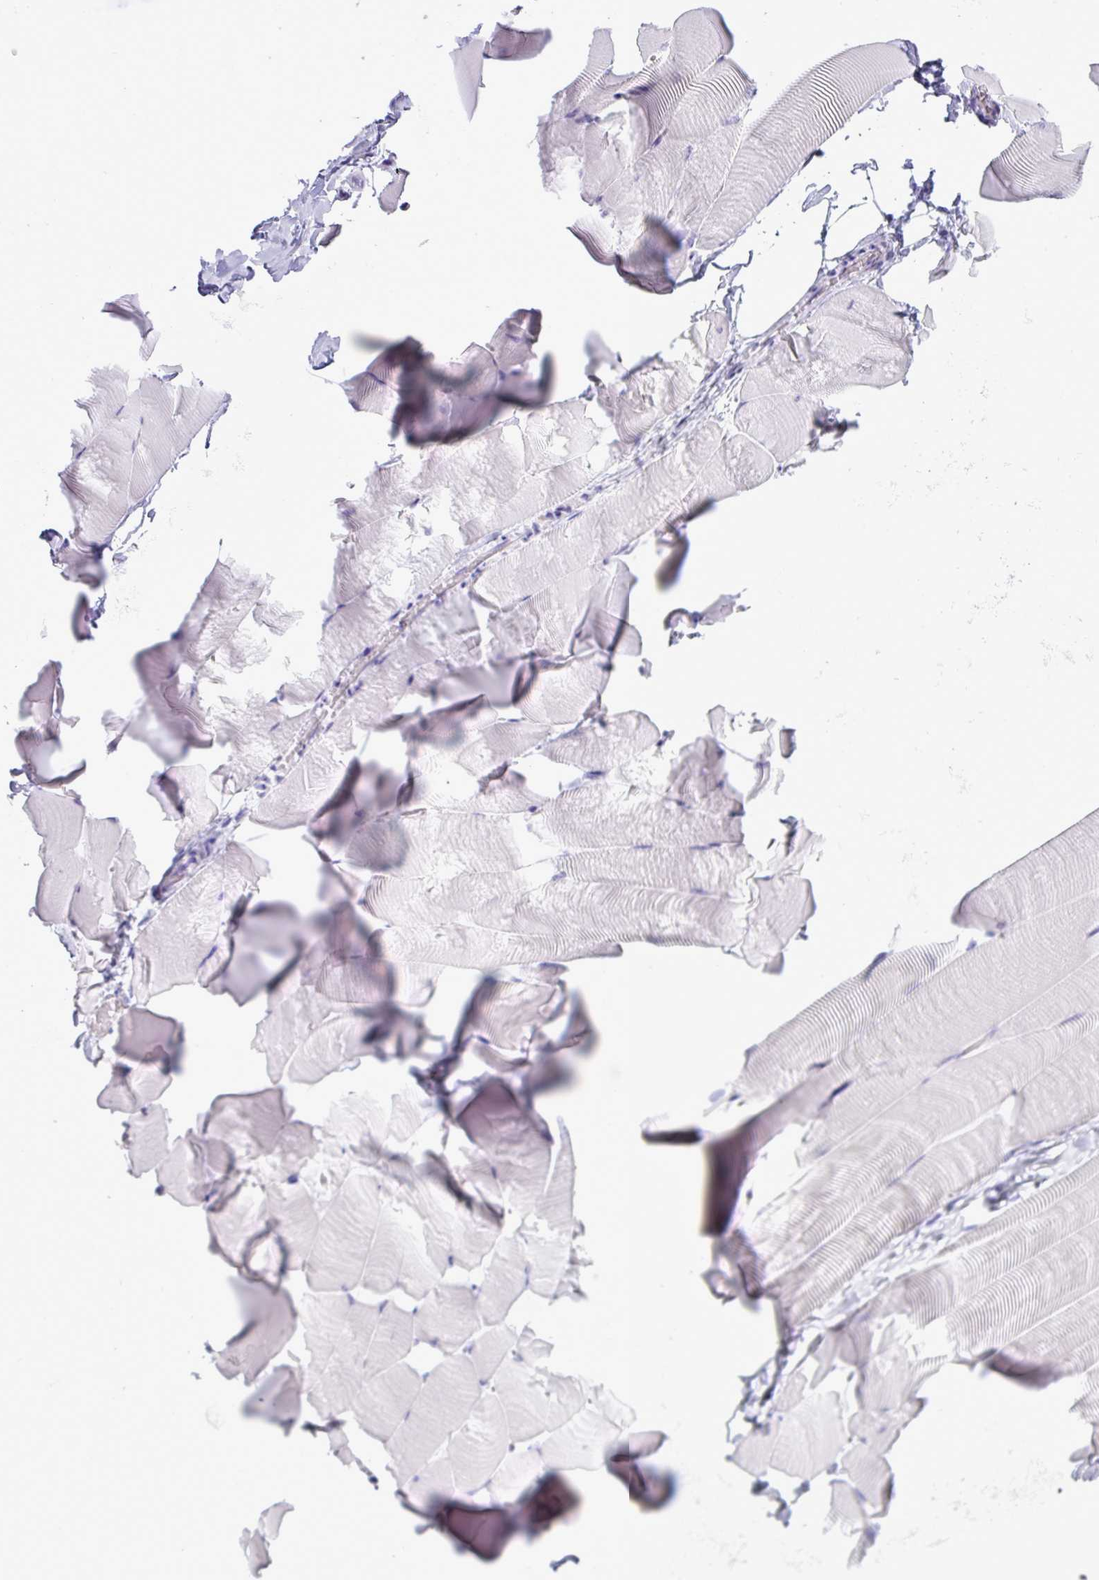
{"staining": {"intensity": "negative", "quantity": "none", "location": "none"}, "tissue": "skeletal muscle", "cell_type": "Myocytes", "image_type": "normal", "snomed": [{"axis": "morphology", "description": "Normal tissue, NOS"}, {"axis": "topography", "description": "Skeletal muscle"}], "caption": "The immunohistochemistry histopathology image has no significant staining in myocytes of skeletal muscle. (Stains: DAB (3,3'-diaminobenzidine) immunohistochemistry (IHC) with hematoxylin counter stain, Microscopy: brightfield microscopy at high magnification).", "gene": "STIMATE", "patient": {"sex": "male", "age": 25}}